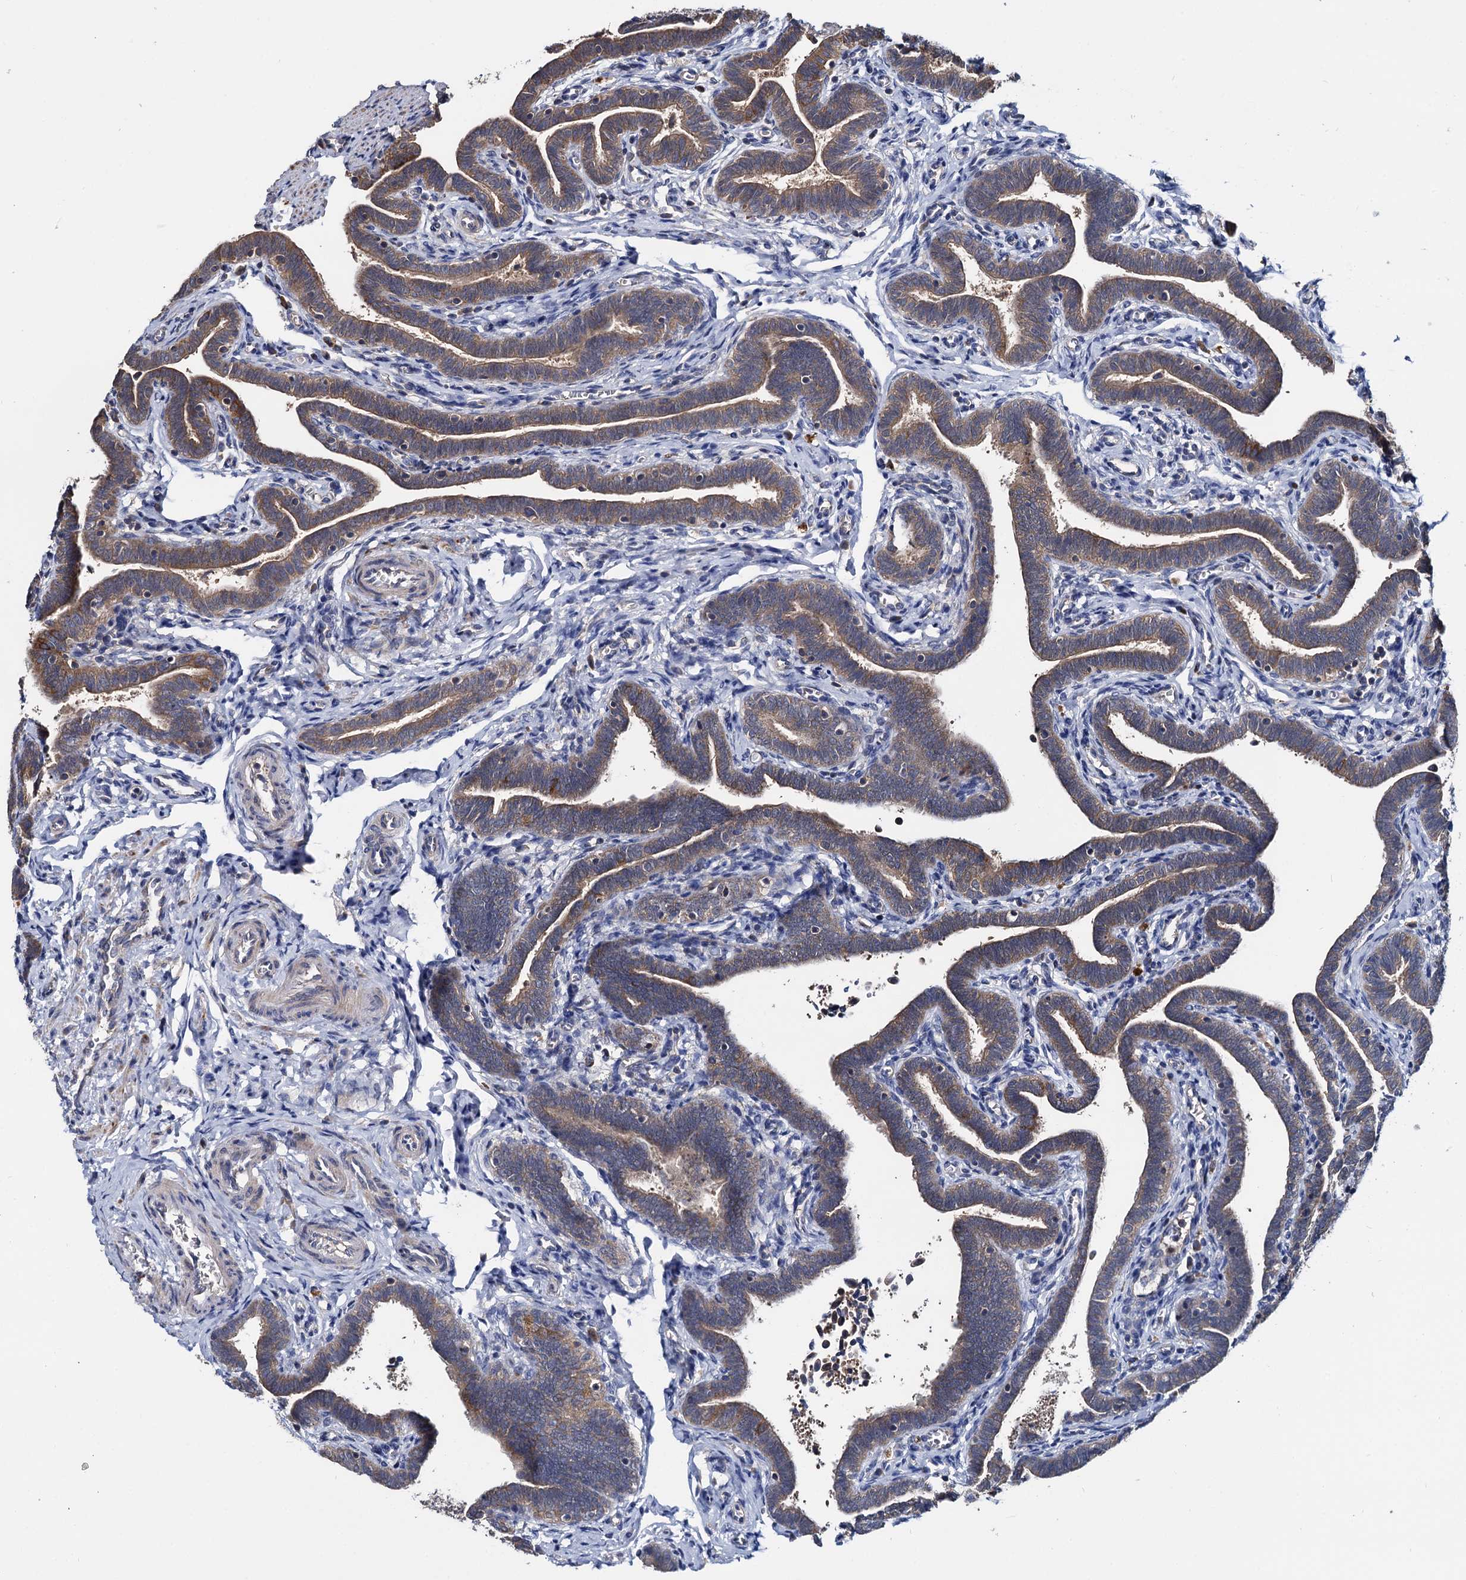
{"staining": {"intensity": "moderate", "quantity": ">75%", "location": "cytoplasmic/membranous"}, "tissue": "fallopian tube", "cell_type": "Glandular cells", "image_type": "normal", "snomed": [{"axis": "morphology", "description": "Normal tissue, NOS"}, {"axis": "topography", "description": "Fallopian tube"}], "caption": "Fallopian tube stained with a brown dye shows moderate cytoplasmic/membranous positive staining in approximately >75% of glandular cells.", "gene": "CEP192", "patient": {"sex": "female", "age": 36}}